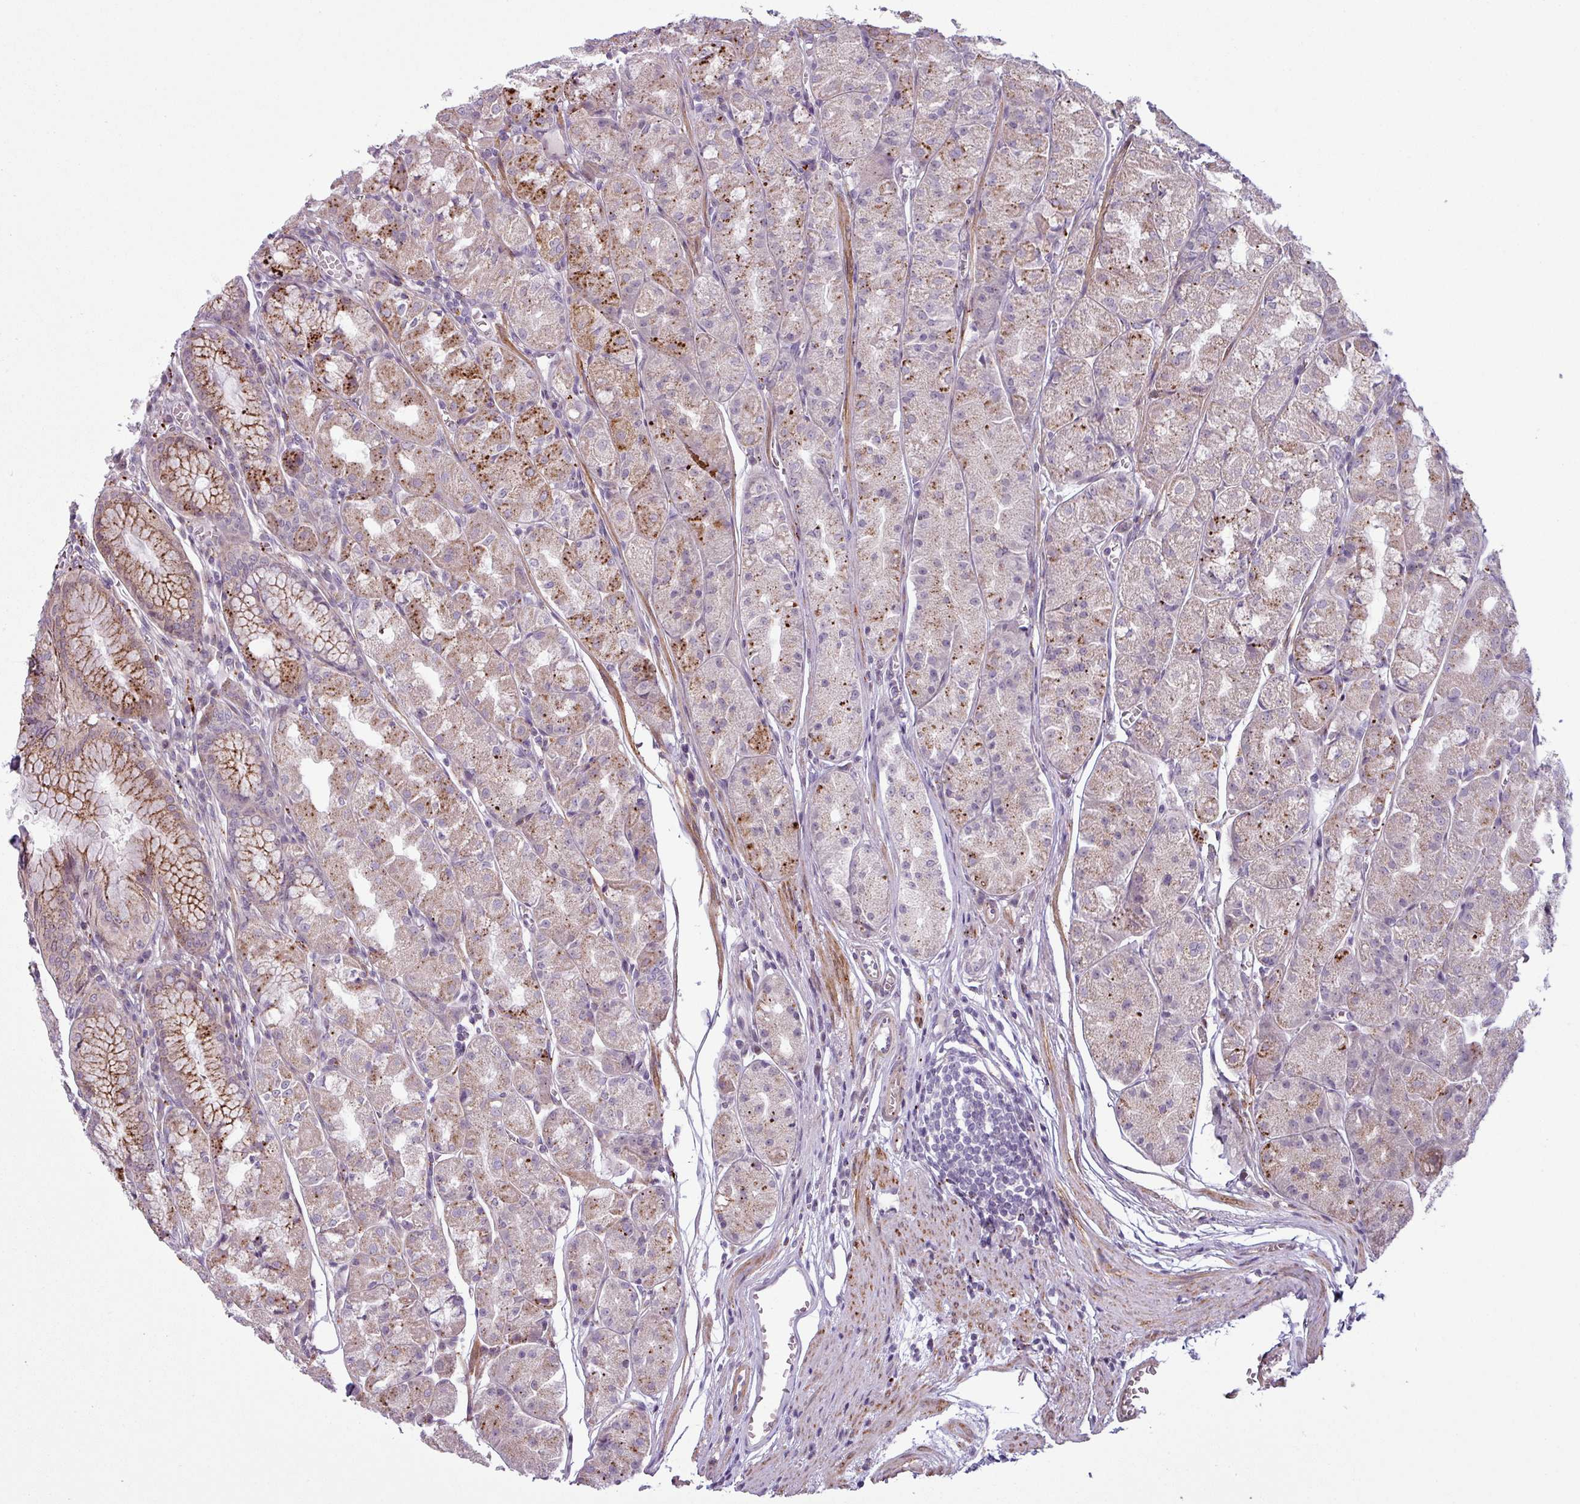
{"staining": {"intensity": "moderate", "quantity": ">75%", "location": "cytoplasmic/membranous"}, "tissue": "stomach", "cell_type": "Glandular cells", "image_type": "normal", "snomed": [{"axis": "morphology", "description": "Normal tissue, NOS"}, {"axis": "topography", "description": "Stomach"}], "caption": "Immunohistochemical staining of benign human stomach exhibits >75% levels of moderate cytoplasmic/membranous protein expression in approximately >75% of glandular cells.", "gene": "MAP7D2", "patient": {"sex": "male", "age": 55}}